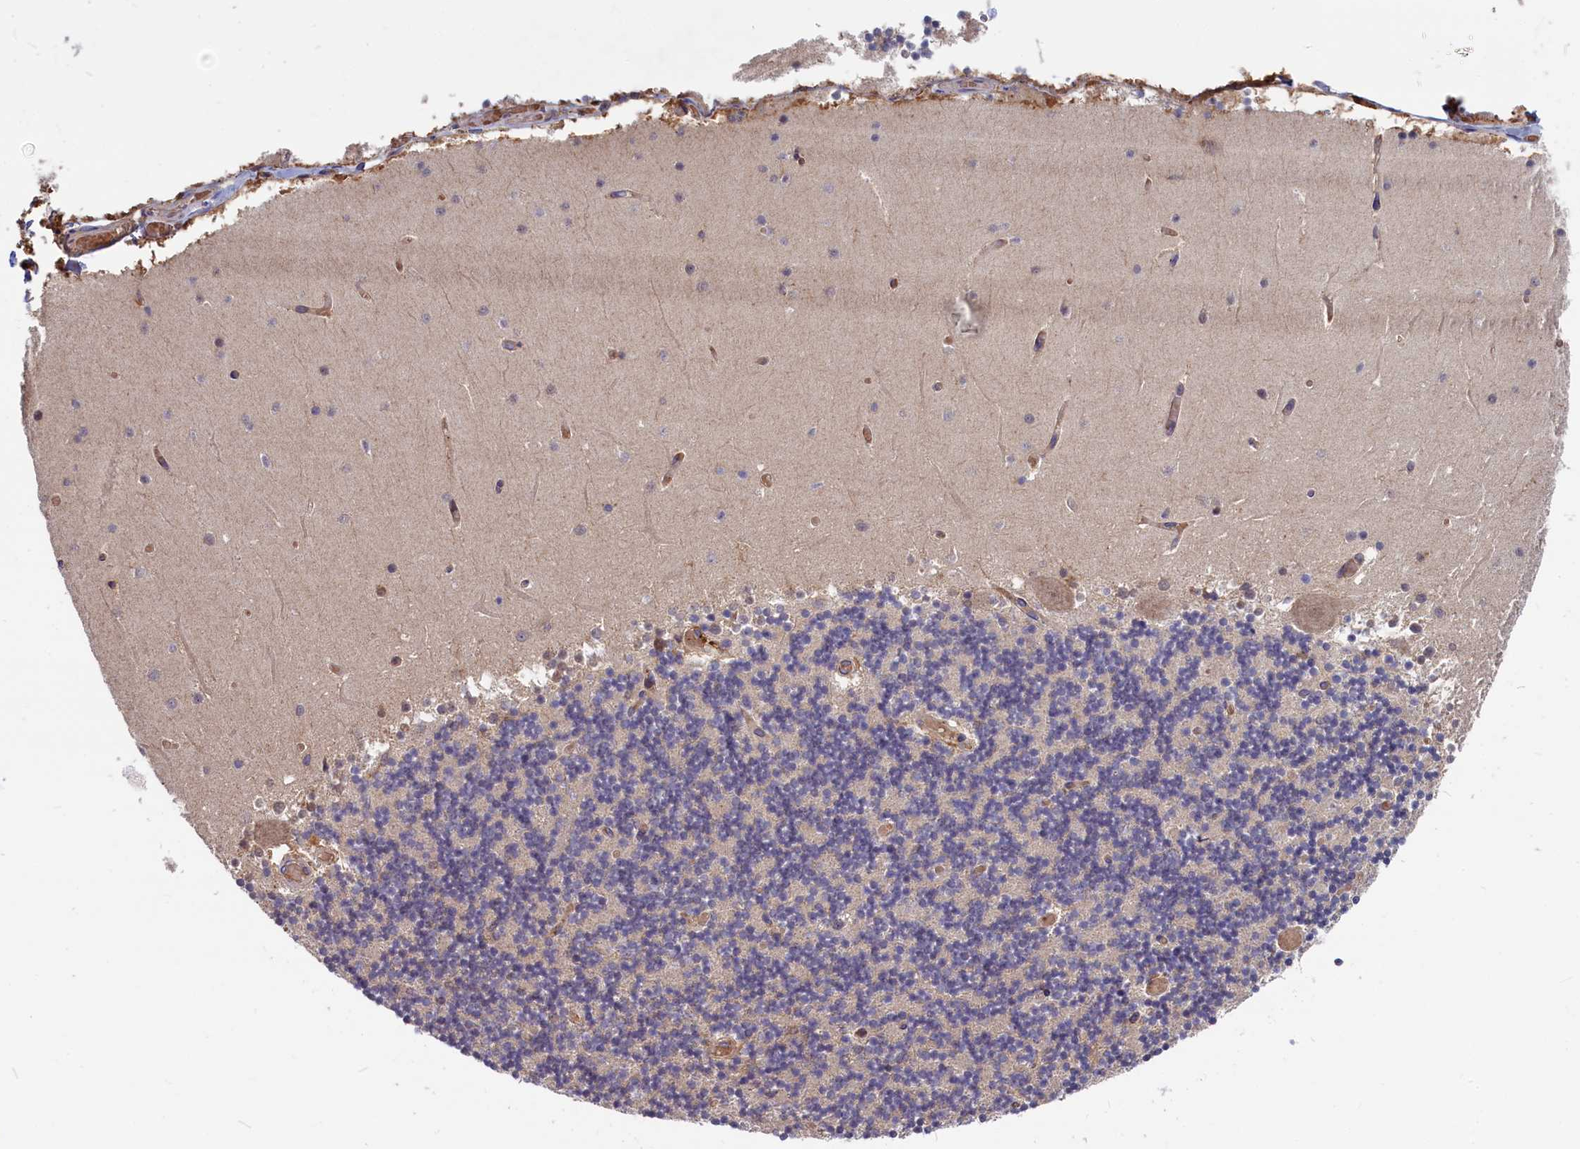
{"staining": {"intensity": "weak", "quantity": "<25%", "location": "cytoplasmic/membranous"}, "tissue": "cerebellum", "cell_type": "Cells in granular layer", "image_type": "normal", "snomed": [{"axis": "morphology", "description": "Normal tissue, NOS"}, {"axis": "topography", "description": "Cerebellum"}], "caption": "The micrograph reveals no staining of cells in granular layer in normal cerebellum.", "gene": "MYO9B", "patient": {"sex": "female", "age": 28}}